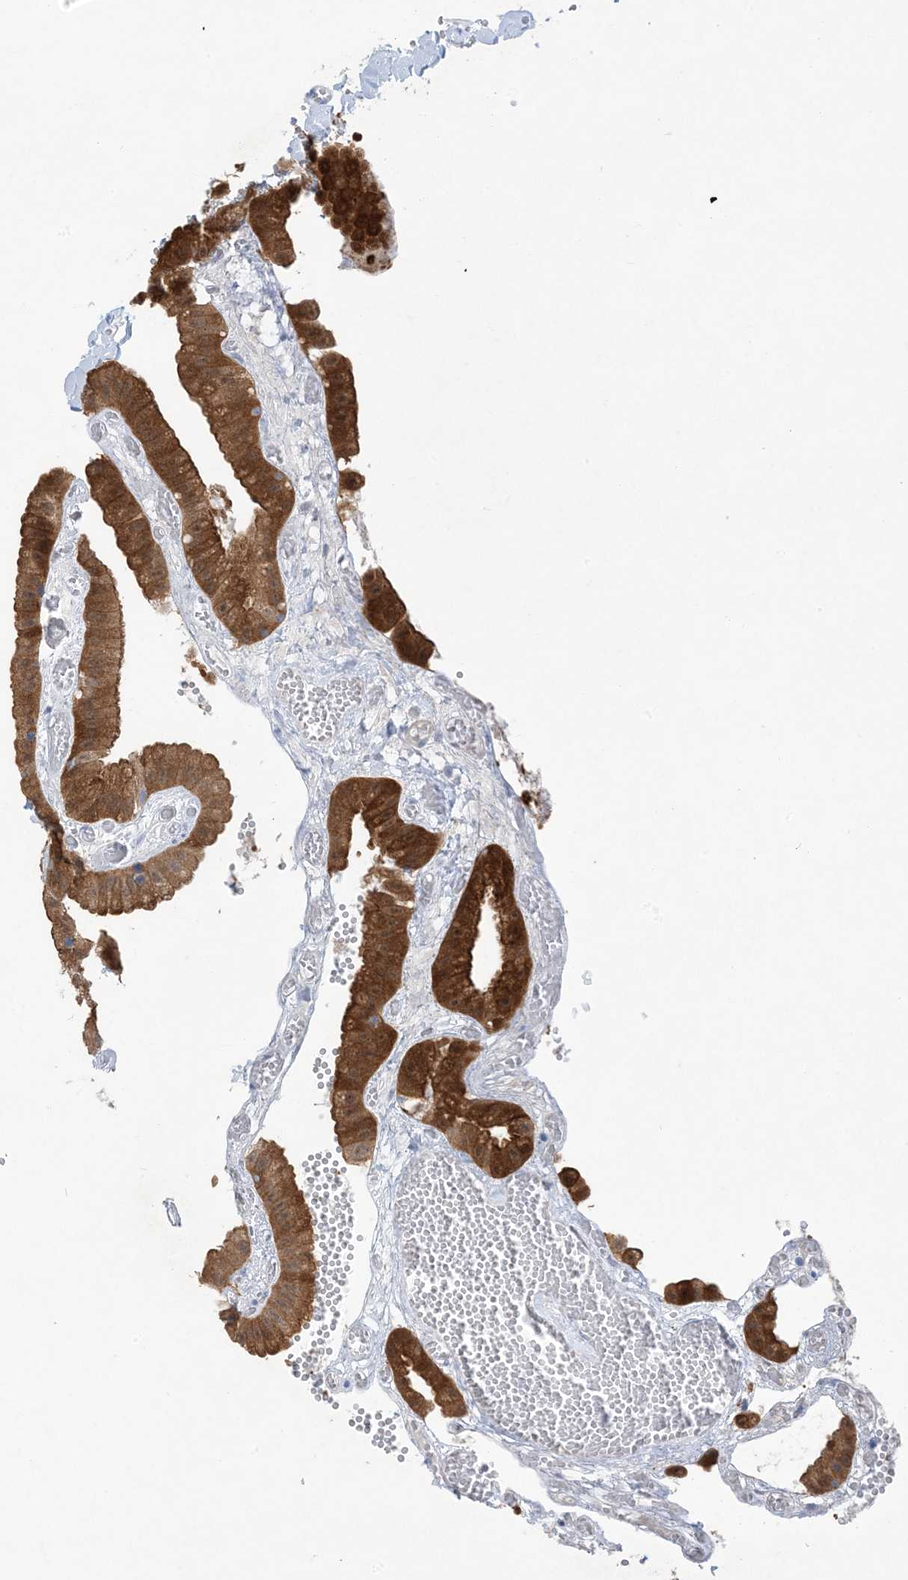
{"staining": {"intensity": "strong", "quantity": ">75%", "location": "cytoplasmic/membranous"}, "tissue": "gallbladder", "cell_type": "Glandular cells", "image_type": "normal", "snomed": [{"axis": "morphology", "description": "Normal tissue, NOS"}, {"axis": "topography", "description": "Gallbladder"}], "caption": "IHC image of benign human gallbladder stained for a protein (brown), which displays high levels of strong cytoplasmic/membranous staining in about >75% of glandular cells.", "gene": "SH3YL1", "patient": {"sex": "female", "age": 64}}